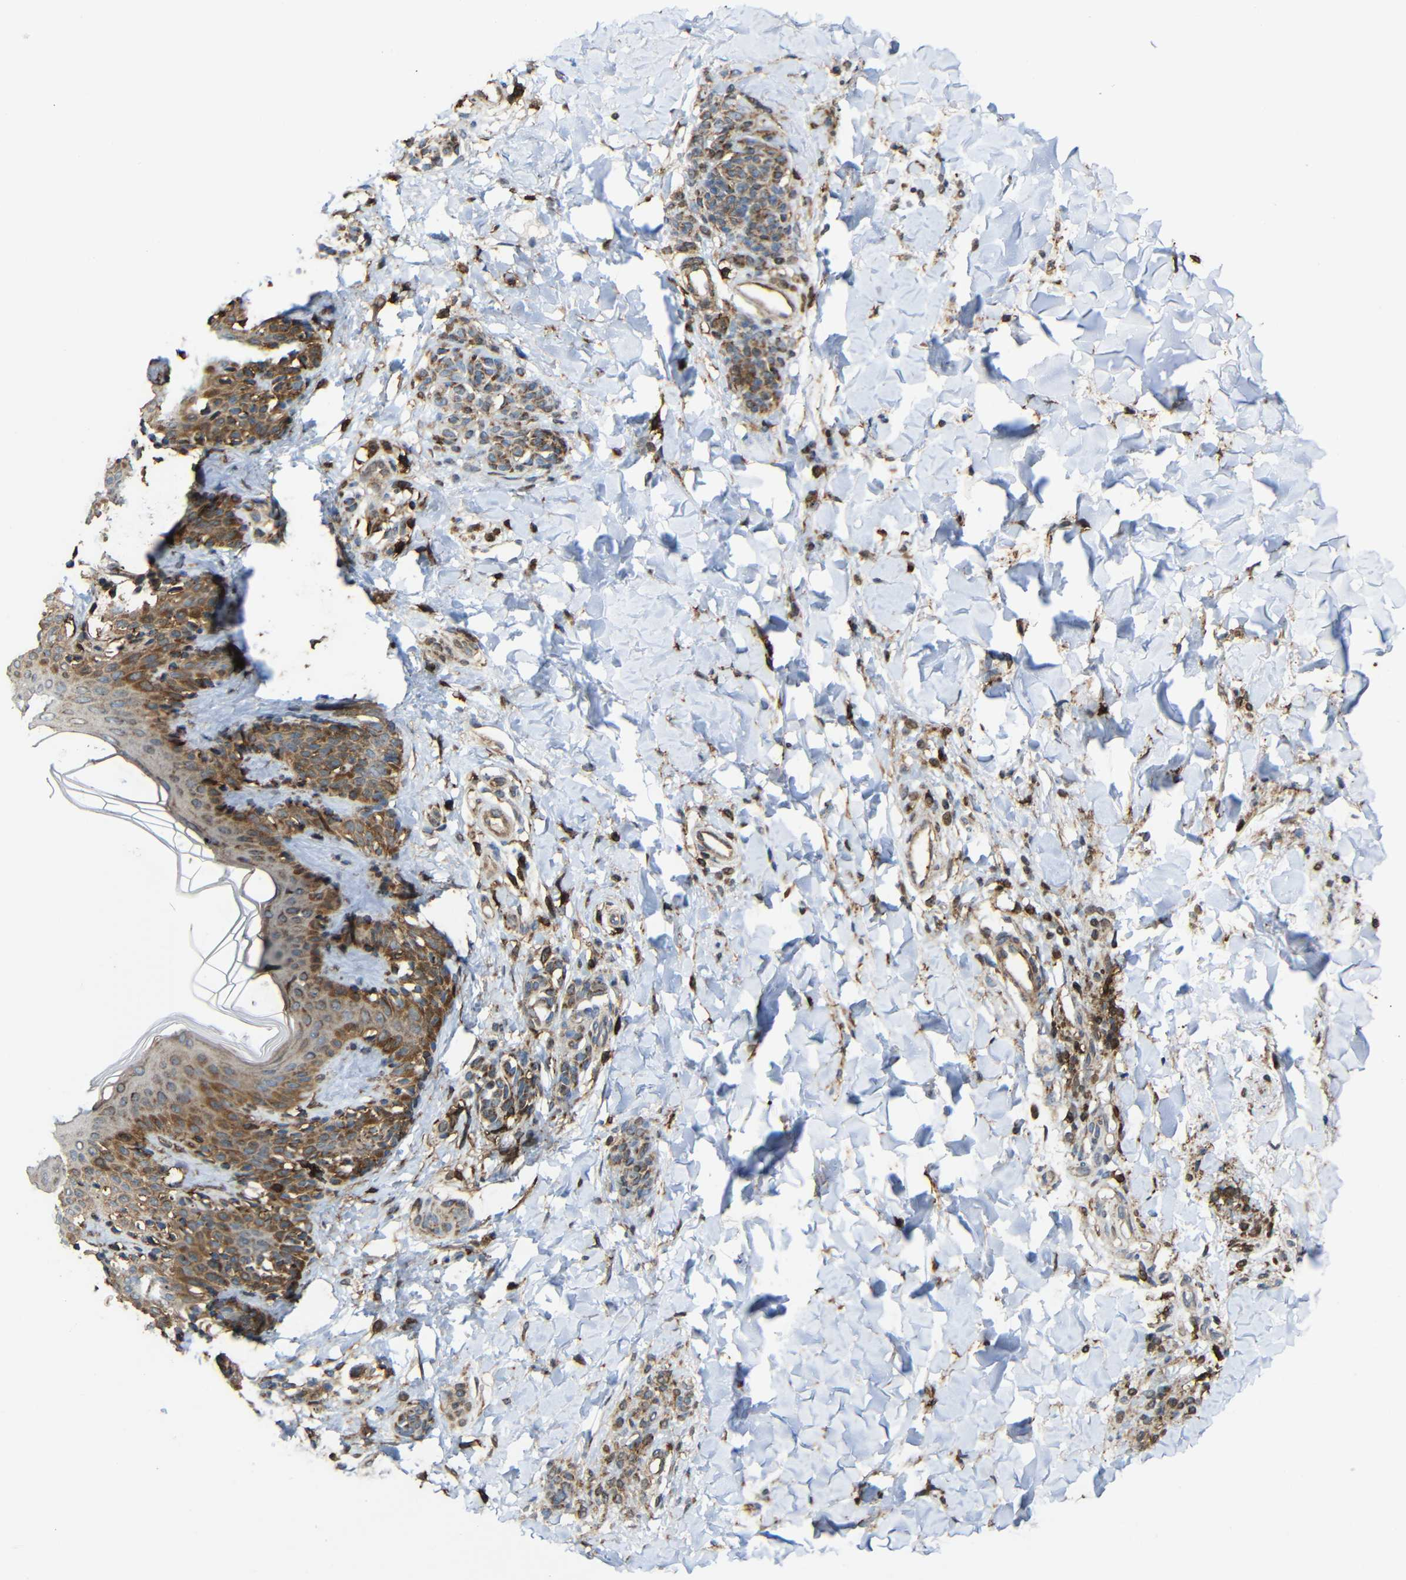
{"staining": {"intensity": "moderate", "quantity": ">75%", "location": "cytoplasmic/membranous"}, "tissue": "skin", "cell_type": "Fibroblasts", "image_type": "normal", "snomed": [{"axis": "morphology", "description": "Normal tissue, NOS"}, {"axis": "topography", "description": "Skin"}], "caption": "Skin stained with DAB (3,3'-diaminobenzidine) IHC exhibits medium levels of moderate cytoplasmic/membranous expression in approximately >75% of fibroblasts.", "gene": "C1GALT1", "patient": {"sex": "male", "age": 16}}